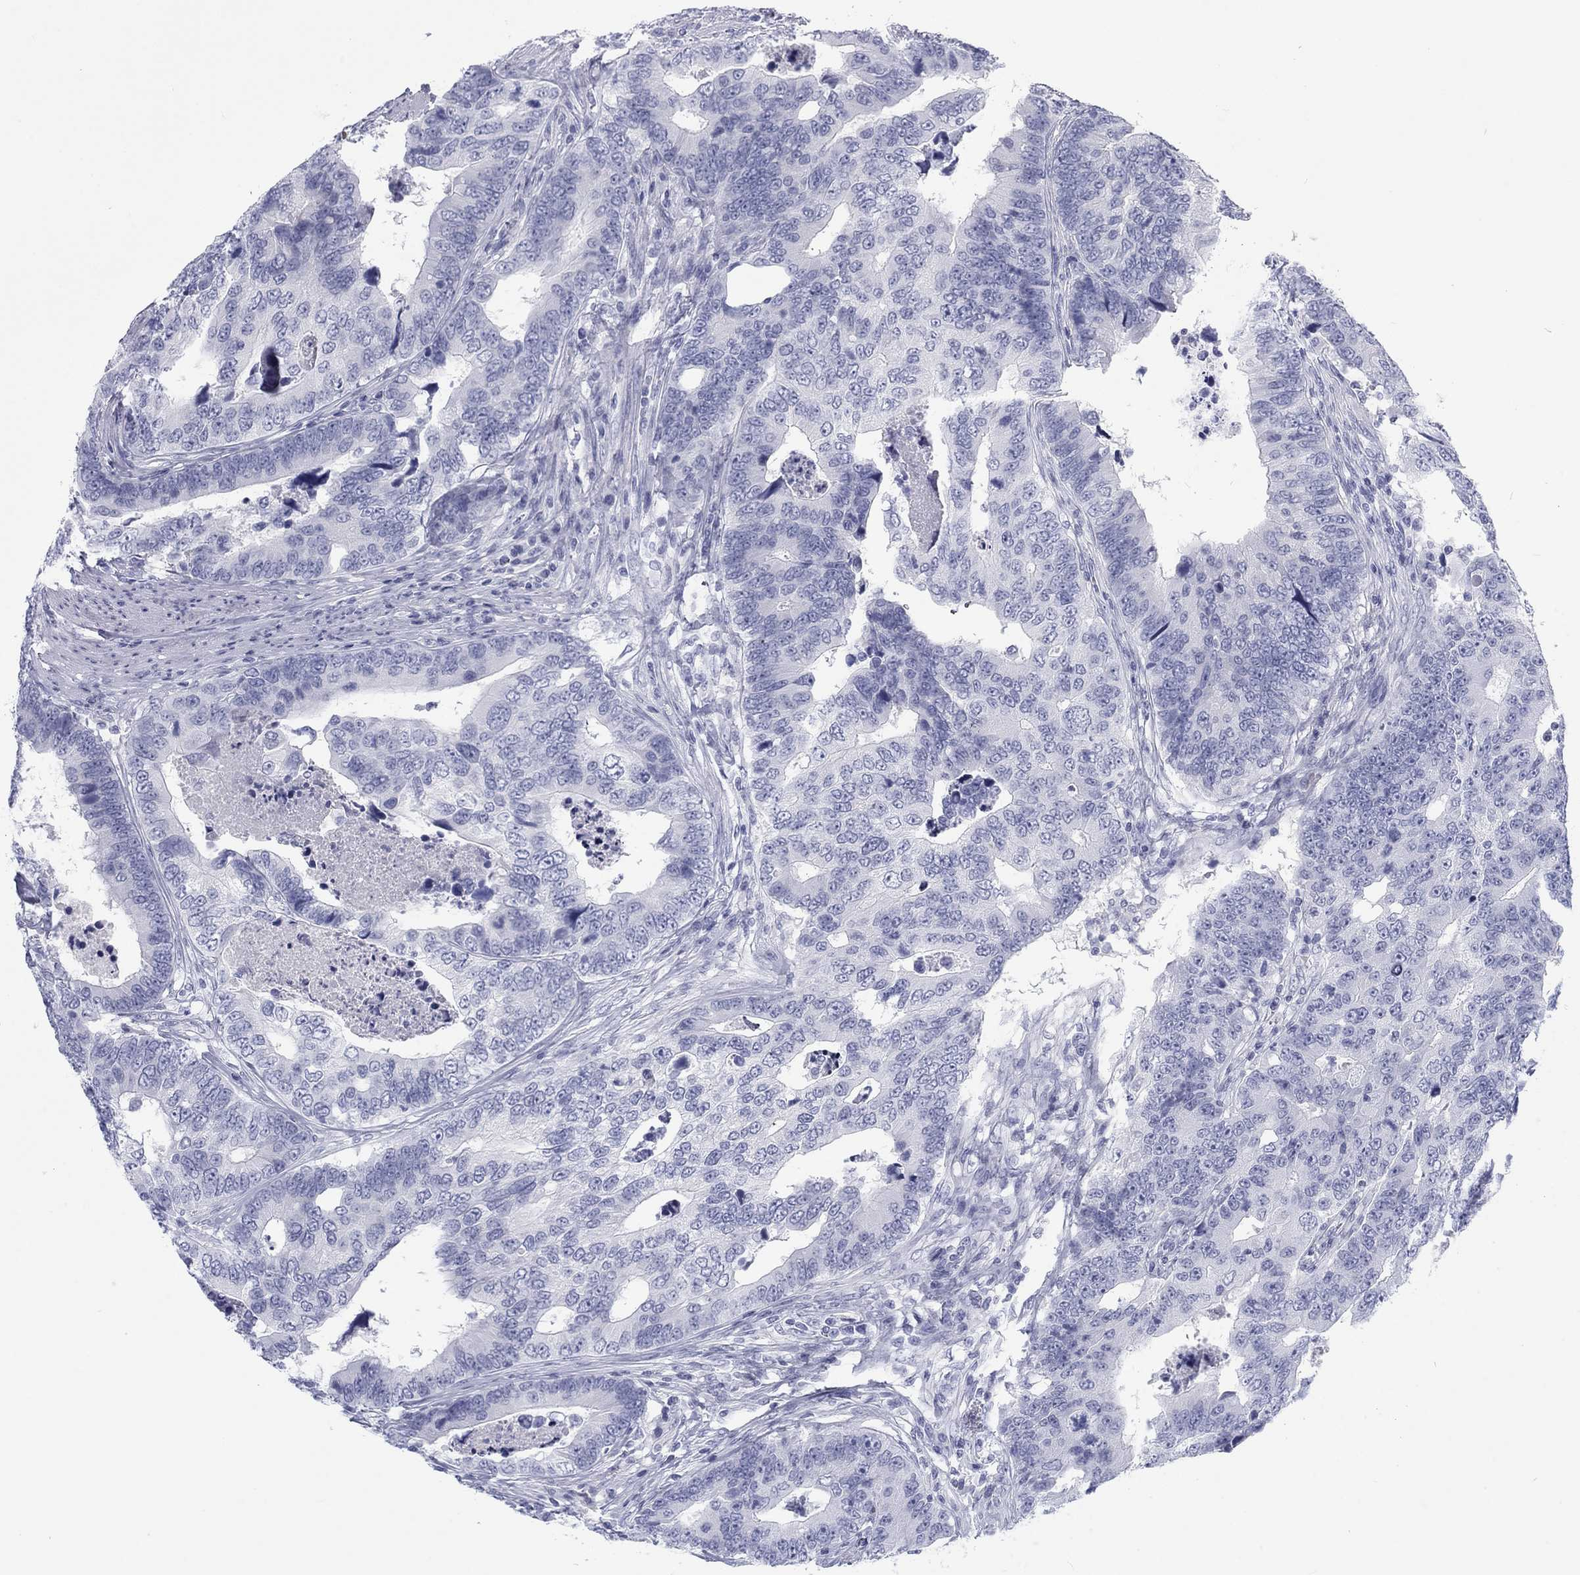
{"staining": {"intensity": "negative", "quantity": "none", "location": "none"}, "tissue": "colorectal cancer", "cell_type": "Tumor cells", "image_type": "cancer", "snomed": [{"axis": "morphology", "description": "Adenocarcinoma, NOS"}, {"axis": "topography", "description": "Colon"}], "caption": "Colorectal cancer (adenocarcinoma) was stained to show a protein in brown. There is no significant expression in tumor cells. (DAB (3,3'-diaminobenzidine) immunohistochemistry (IHC), high magnification).", "gene": "CALB1", "patient": {"sex": "female", "age": 72}}